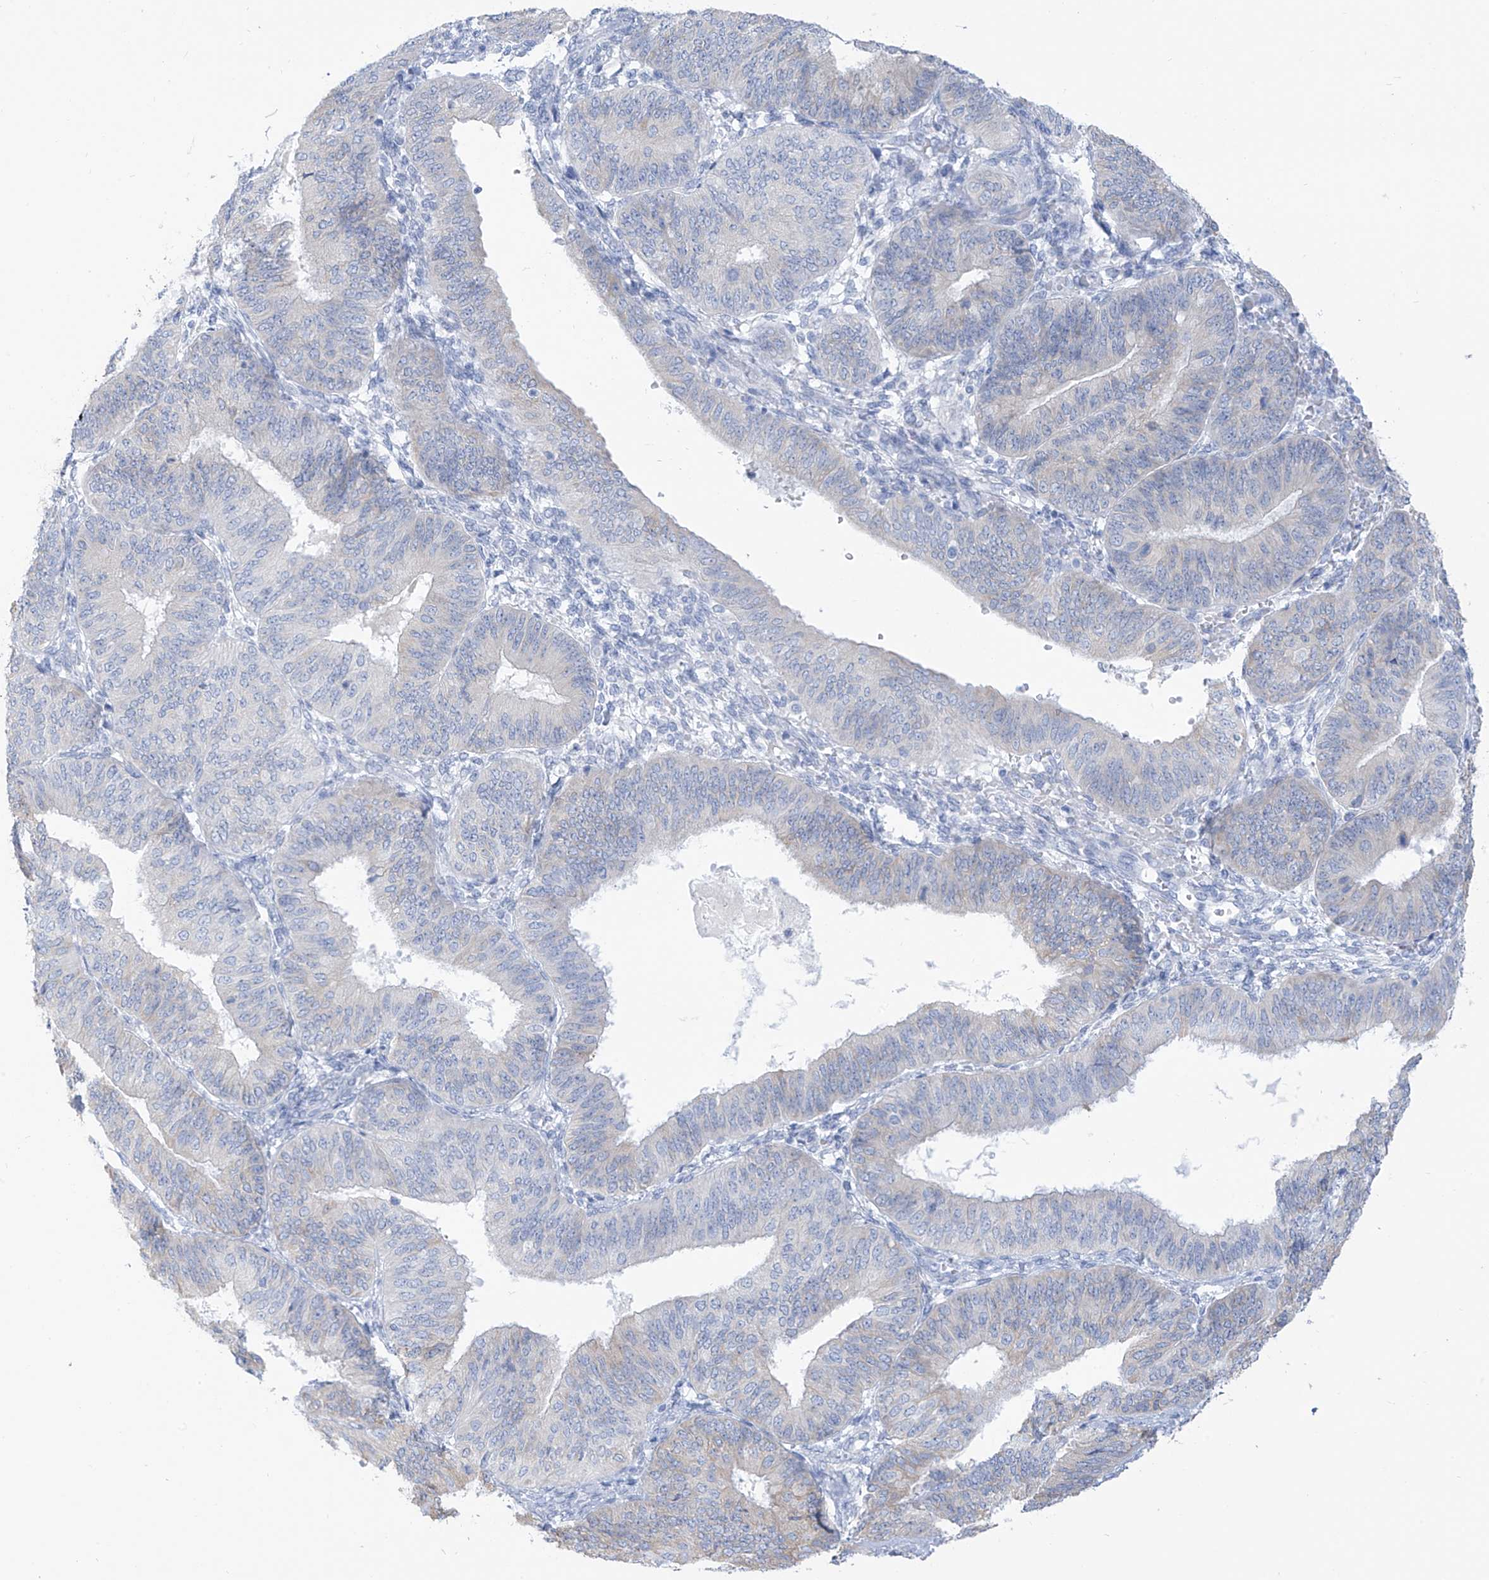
{"staining": {"intensity": "negative", "quantity": "none", "location": "none"}, "tissue": "endometrial cancer", "cell_type": "Tumor cells", "image_type": "cancer", "snomed": [{"axis": "morphology", "description": "Adenocarcinoma, NOS"}, {"axis": "topography", "description": "Endometrium"}], "caption": "A histopathology image of human endometrial cancer (adenocarcinoma) is negative for staining in tumor cells.", "gene": "RCN2", "patient": {"sex": "female", "age": 58}}